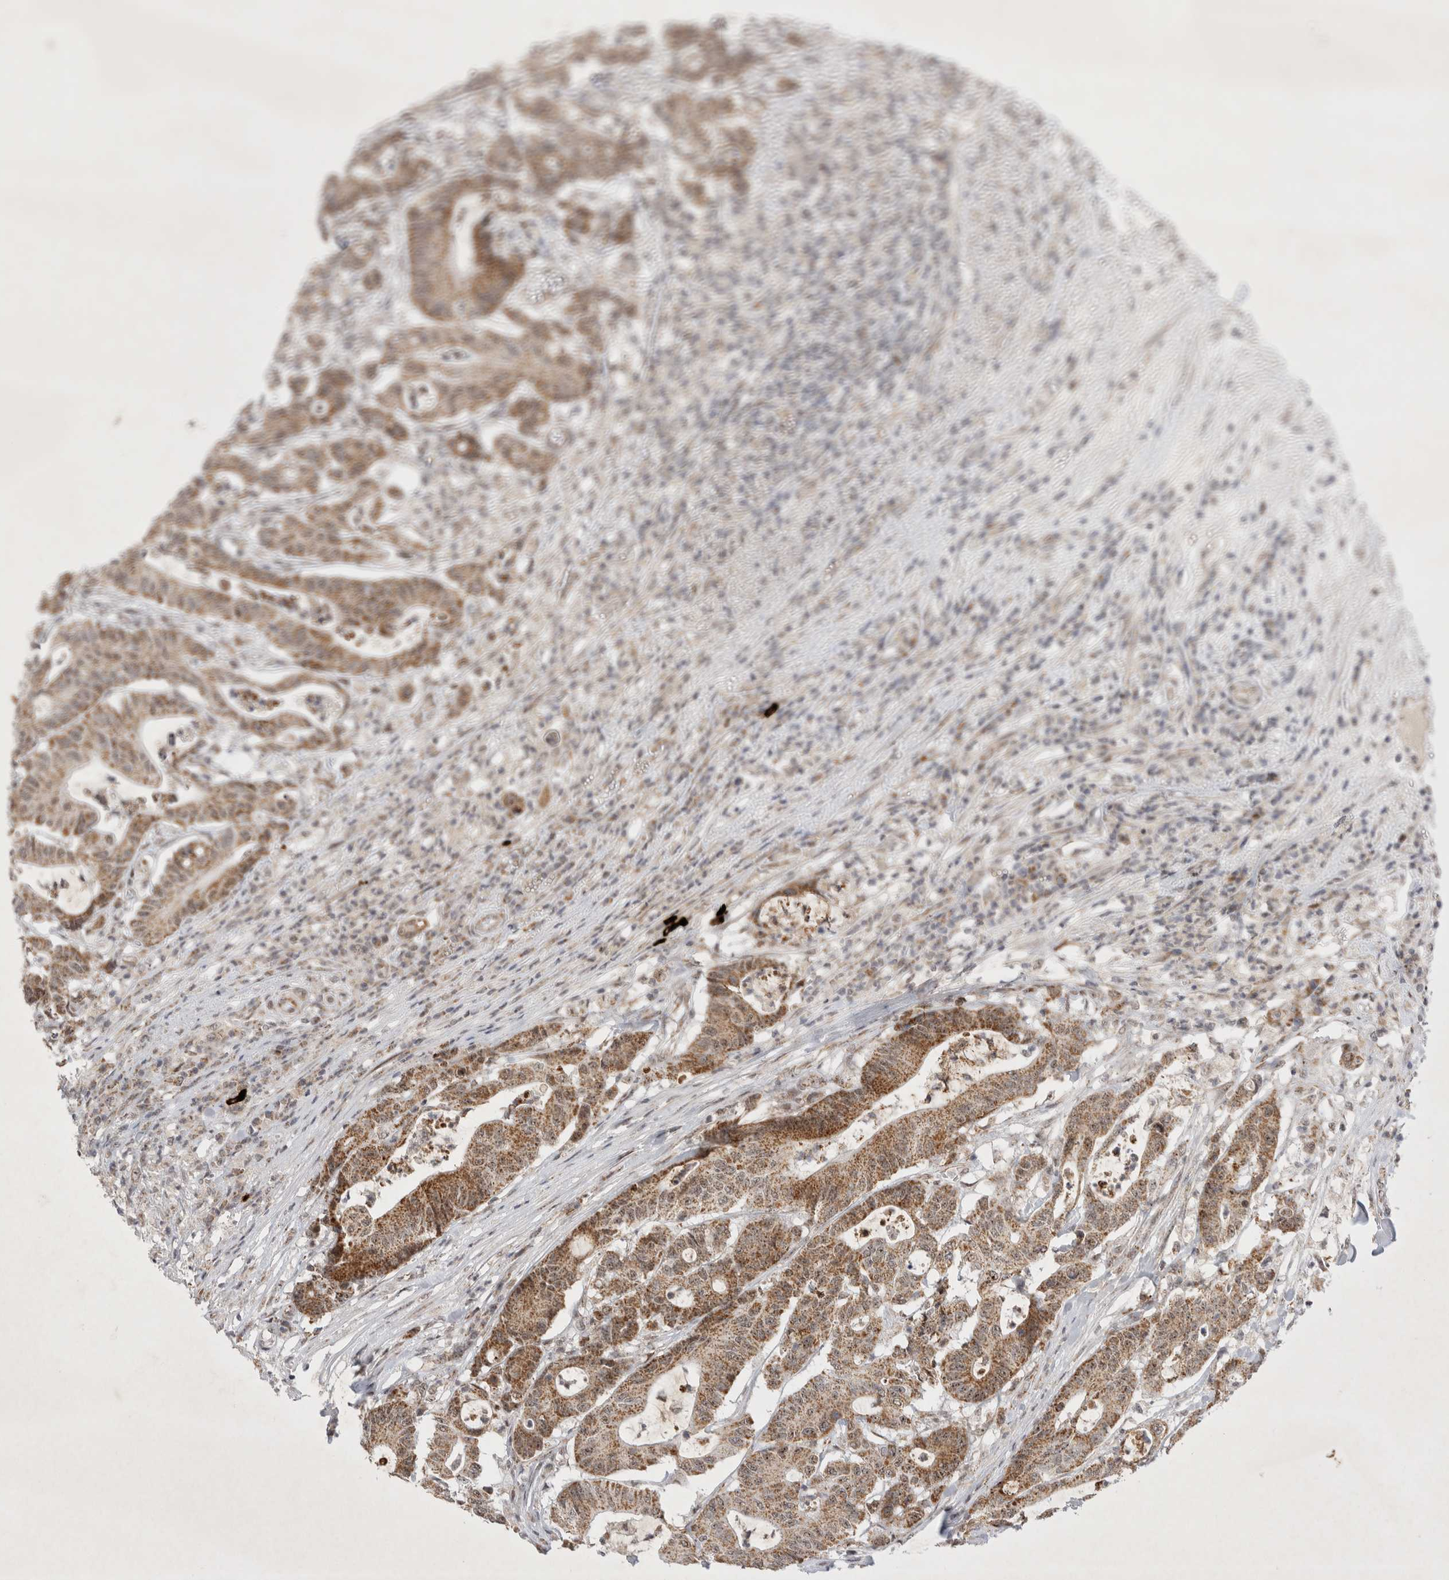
{"staining": {"intensity": "moderate", "quantity": ">75%", "location": "cytoplasmic/membranous,nuclear"}, "tissue": "colorectal cancer", "cell_type": "Tumor cells", "image_type": "cancer", "snomed": [{"axis": "morphology", "description": "Adenocarcinoma, NOS"}, {"axis": "topography", "description": "Colon"}], "caption": "A high-resolution photomicrograph shows IHC staining of colorectal adenocarcinoma, which demonstrates moderate cytoplasmic/membranous and nuclear expression in approximately >75% of tumor cells. Nuclei are stained in blue.", "gene": "MRPL37", "patient": {"sex": "female", "age": 84}}